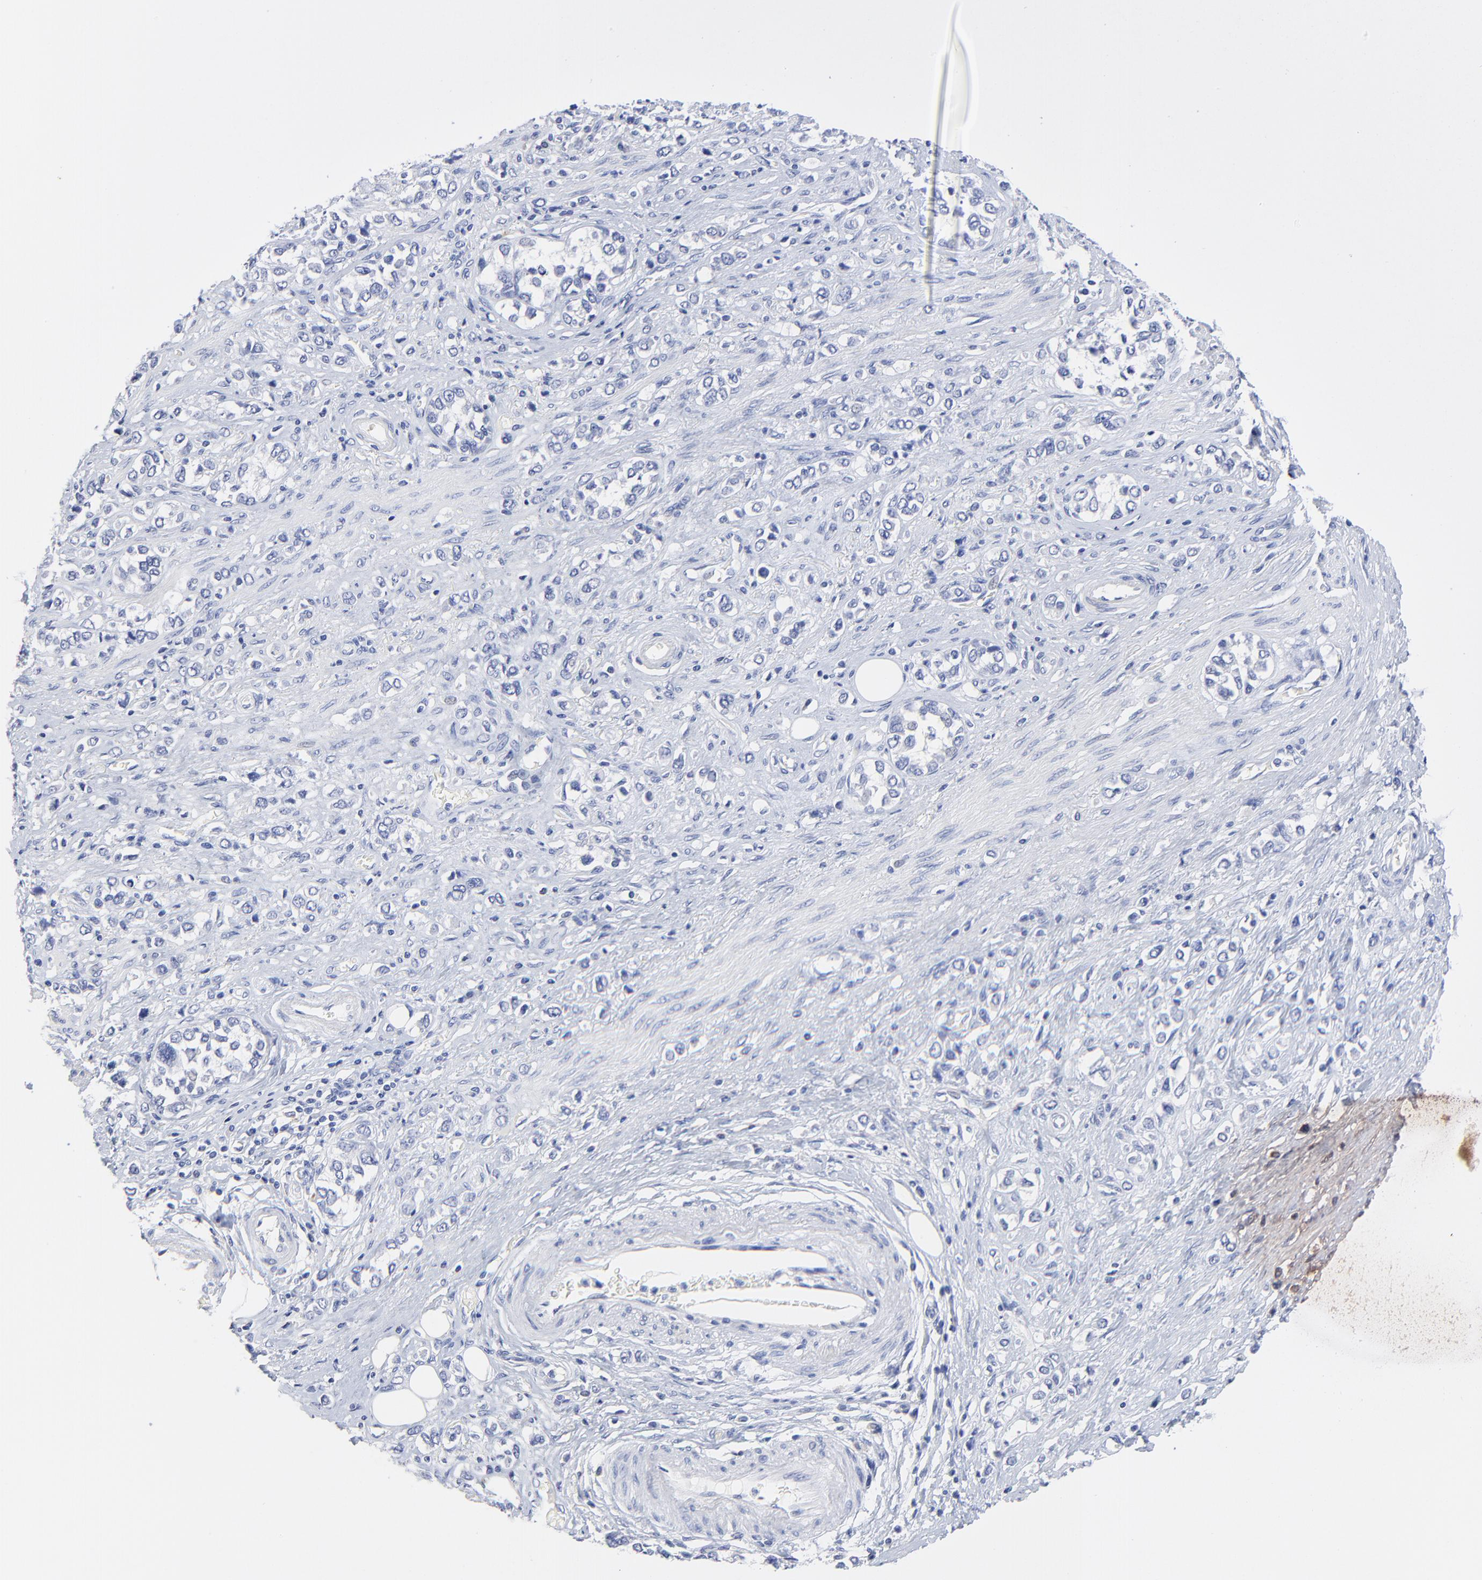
{"staining": {"intensity": "negative", "quantity": "none", "location": "none"}, "tissue": "stomach cancer", "cell_type": "Tumor cells", "image_type": "cancer", "snomed": [{"axis": "morphology", "description": "Adenocarcinoma, NOS"}, {"axis": "topography", "description": "Stomach, upper"}], "caption": "Stomach cancer was stained to show a protein in brown. There is no significant positivity in tumor cells.", "gene": "SULT4A1", "patient": {"sex": "male", "age": 76}}